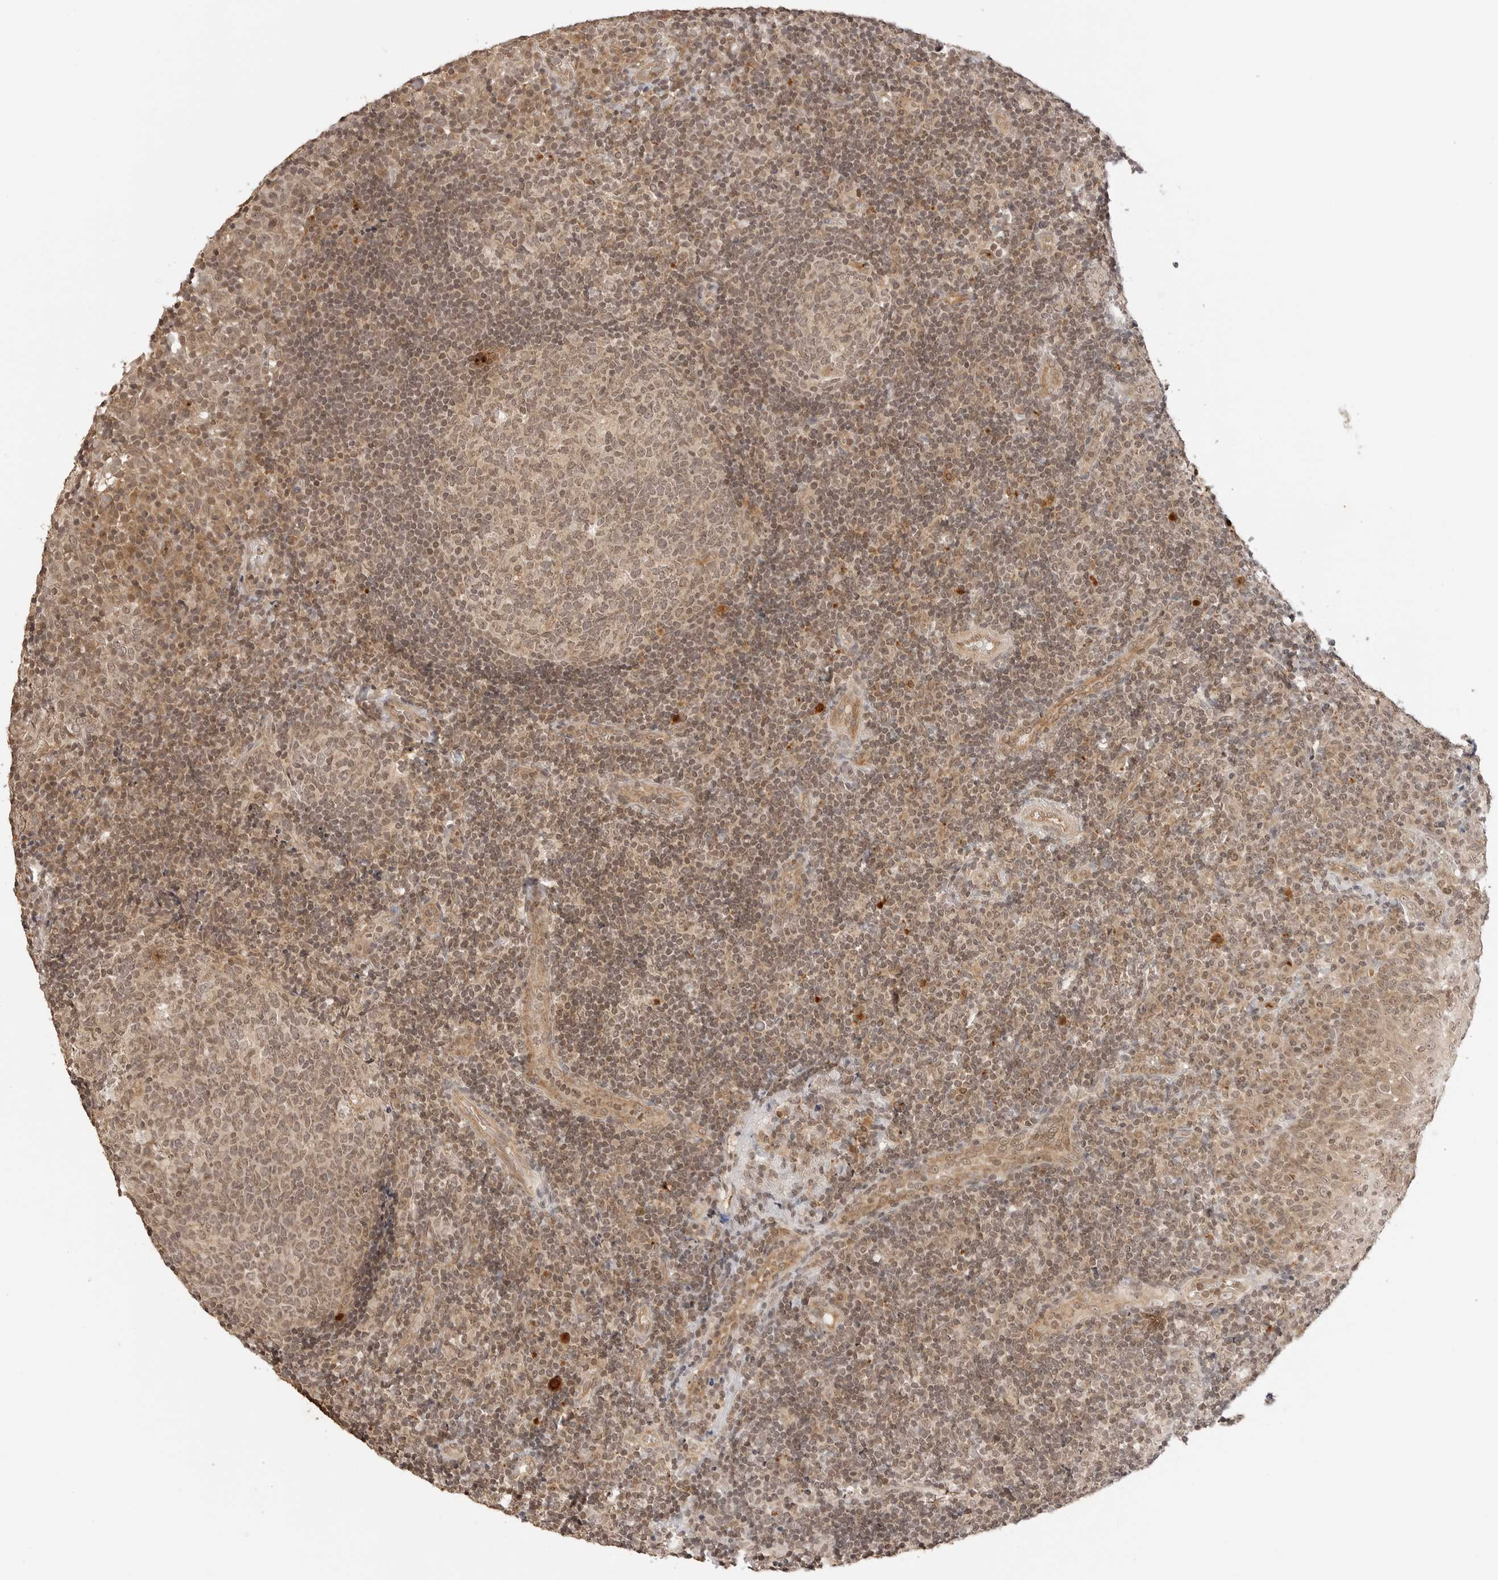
{"staining": {"intensity": "weak", "quantity": ">75%", "location": "cytoplasmic/membranous,nuclear"}, "tissue": "tonsil", "cell_type": "Germinal center cells", "image_type": "normal", "snomed": [{"axis": "morphology", "description": "Normal tissue, NOS"}, {"axis": "topography", "description": "Tonsil"}], "caption": "Germinal center cells display low levels of weak cytoplasmic/membranous,nuclear positivity in approximately >75% of cells in unremarkable tonsil. (IHC, brightfield microscopy, high magnification).", "gene": "GPR34", "patient": {"sex": "female", "age": 40}}